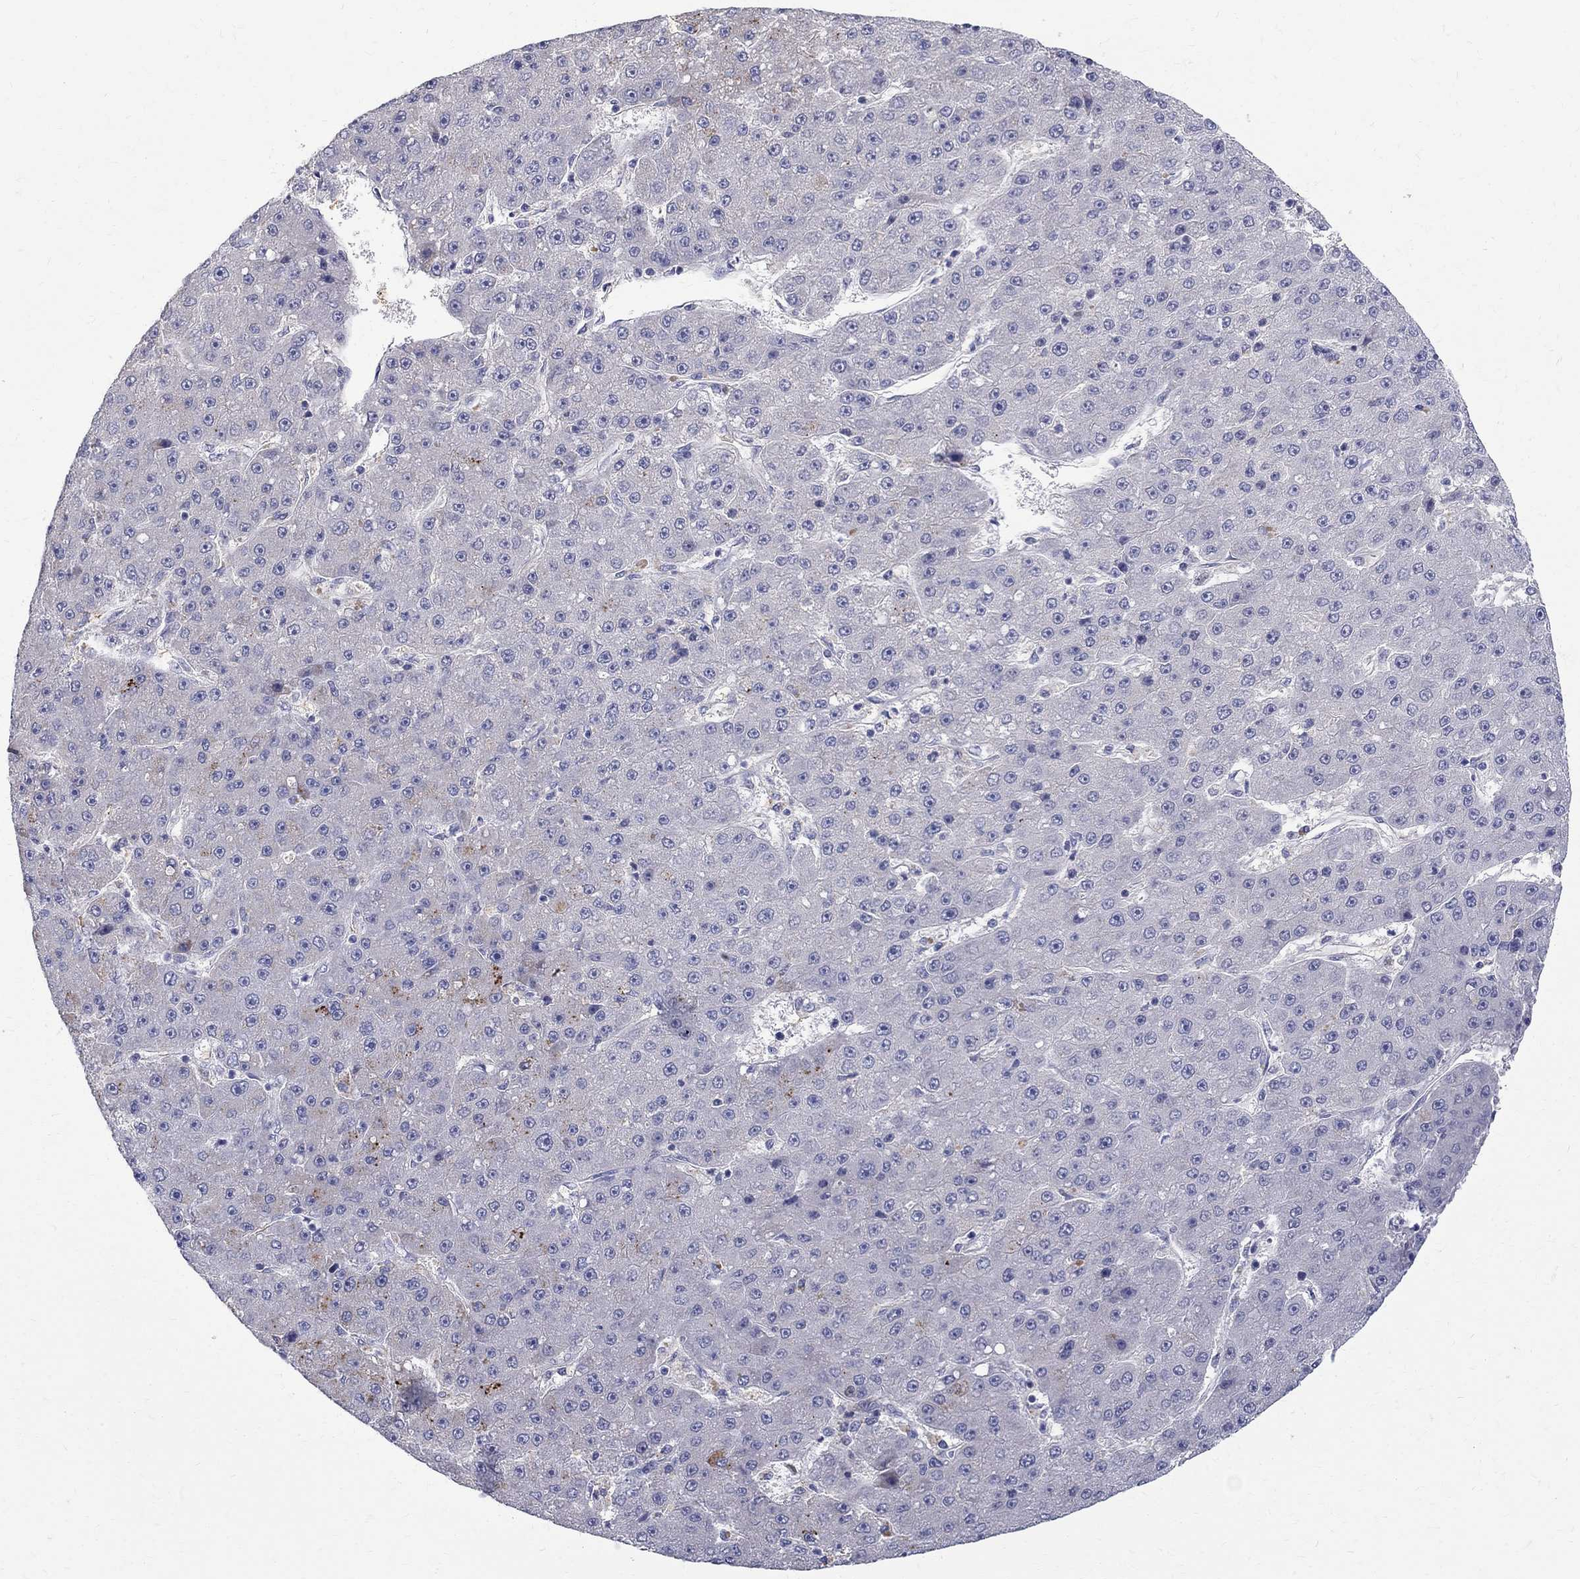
{"staining": {"intensity": "negative", "quantity": "none", "location": "none"}, "tissue": "liver cancer", "cell_type": "Tumor cells", "image_type": "cancer", "snomed": [{"axis": "morphology", "description": "Carcinoma, Hepatocellular, NOS"}, {"axis": "topography", "description": "Liver"}], "caption": "Tumor cells show no significant protein expression in liver cancer (hepatocellular carcinoma).", "gene": "AGER", "patient": {"sex": "male", "age": 67}}